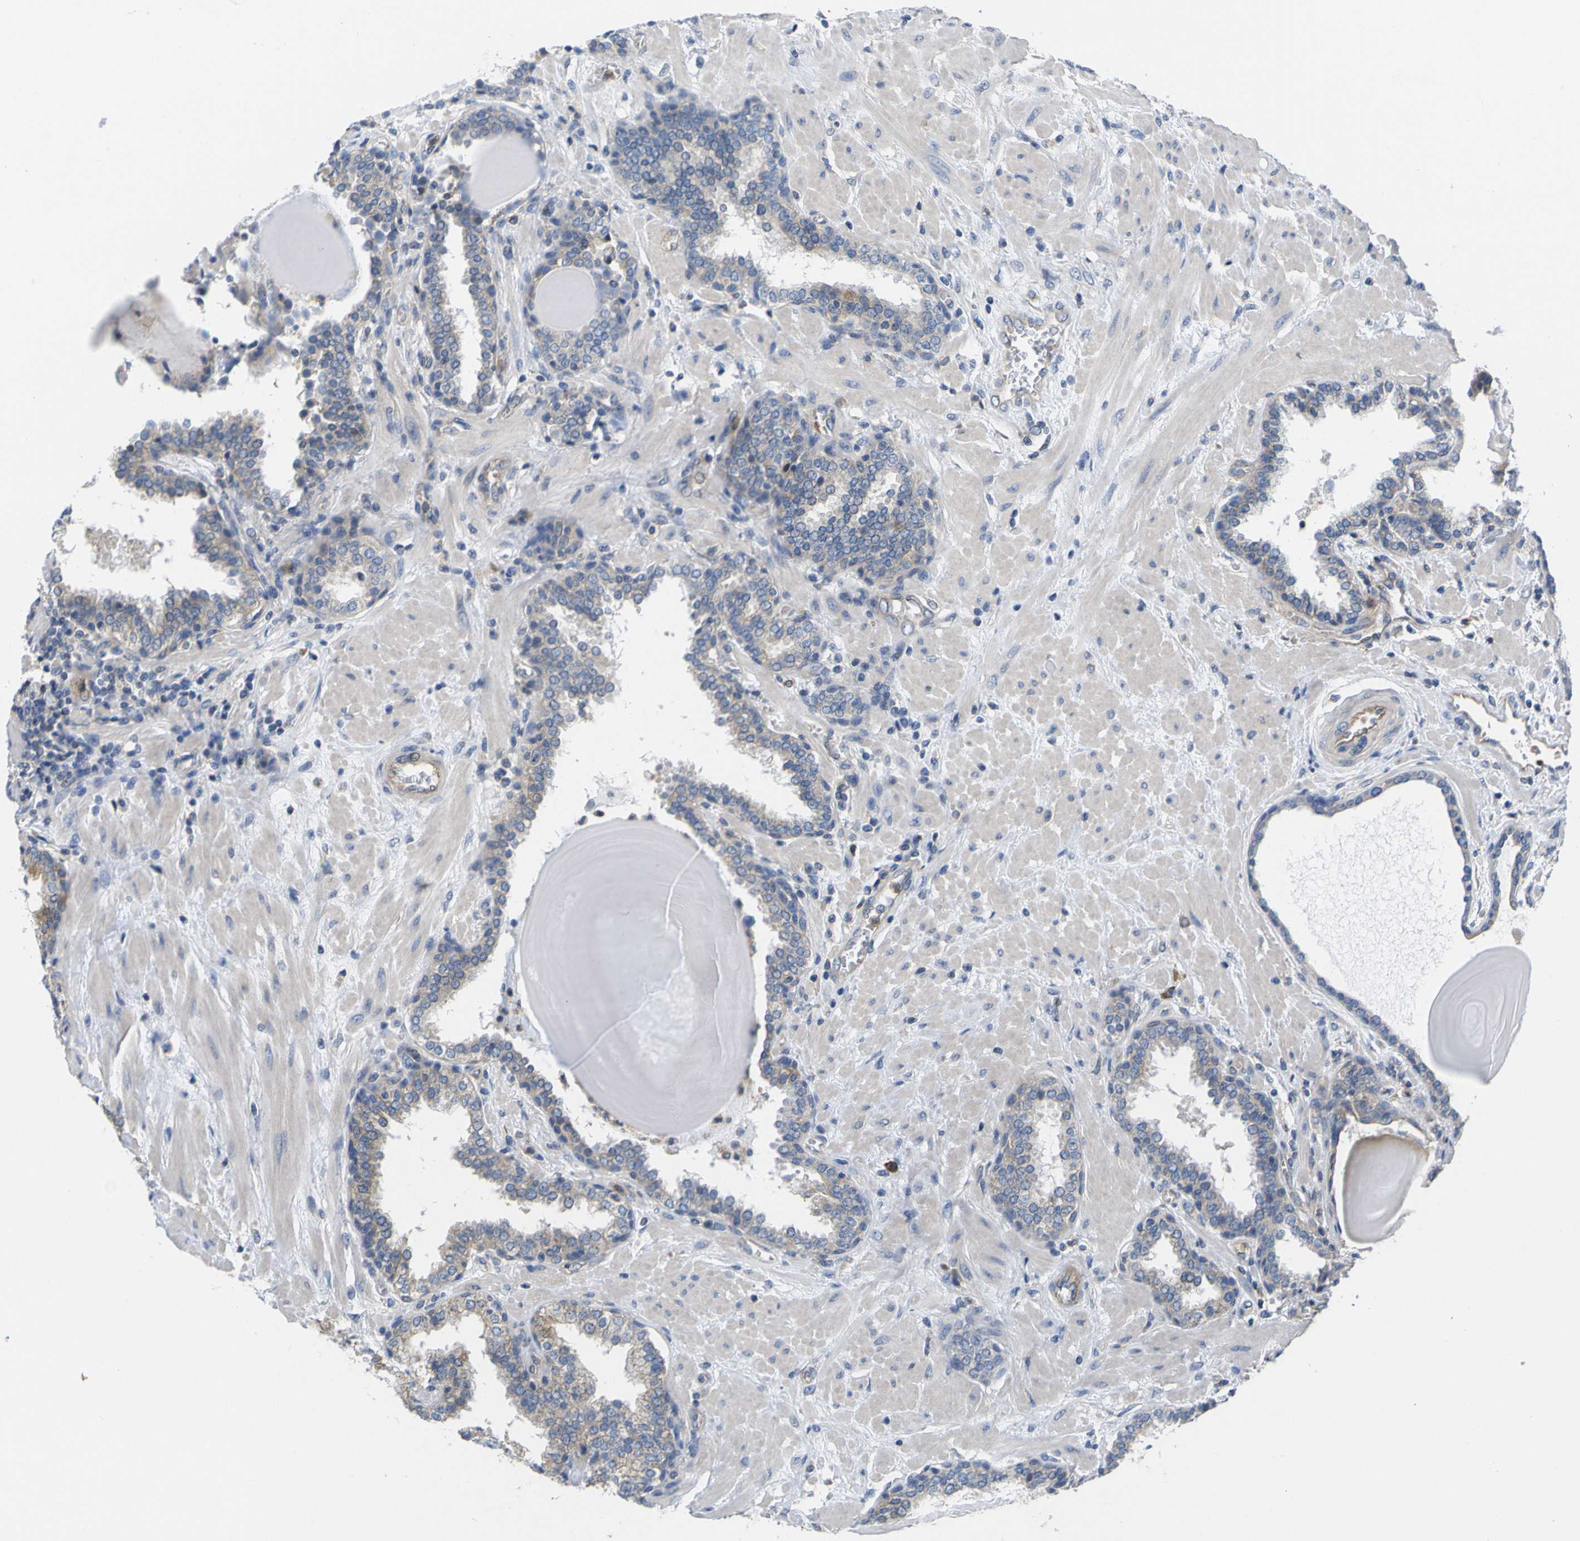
{"staining": {"intensity": "weak", "quantity": "25%-75%", "location": "cytoplasmic/membranous"}, "tissue": "prostate", "cell_type": "Glandular cells", "image_type": "normal", "snomed": [{"axis": "morphology", "description": "Normal tissue, NOS"}, {"axis": "topography", "description": "Prostate"}], "caption": "Protein expression analysis of normal prostate reveals weak cytoplasmic/membranous positivity in approximately 25%-75% of glandular cells.", "gene": "USH1C", "patient": {"sex": "male", "age": 51}}